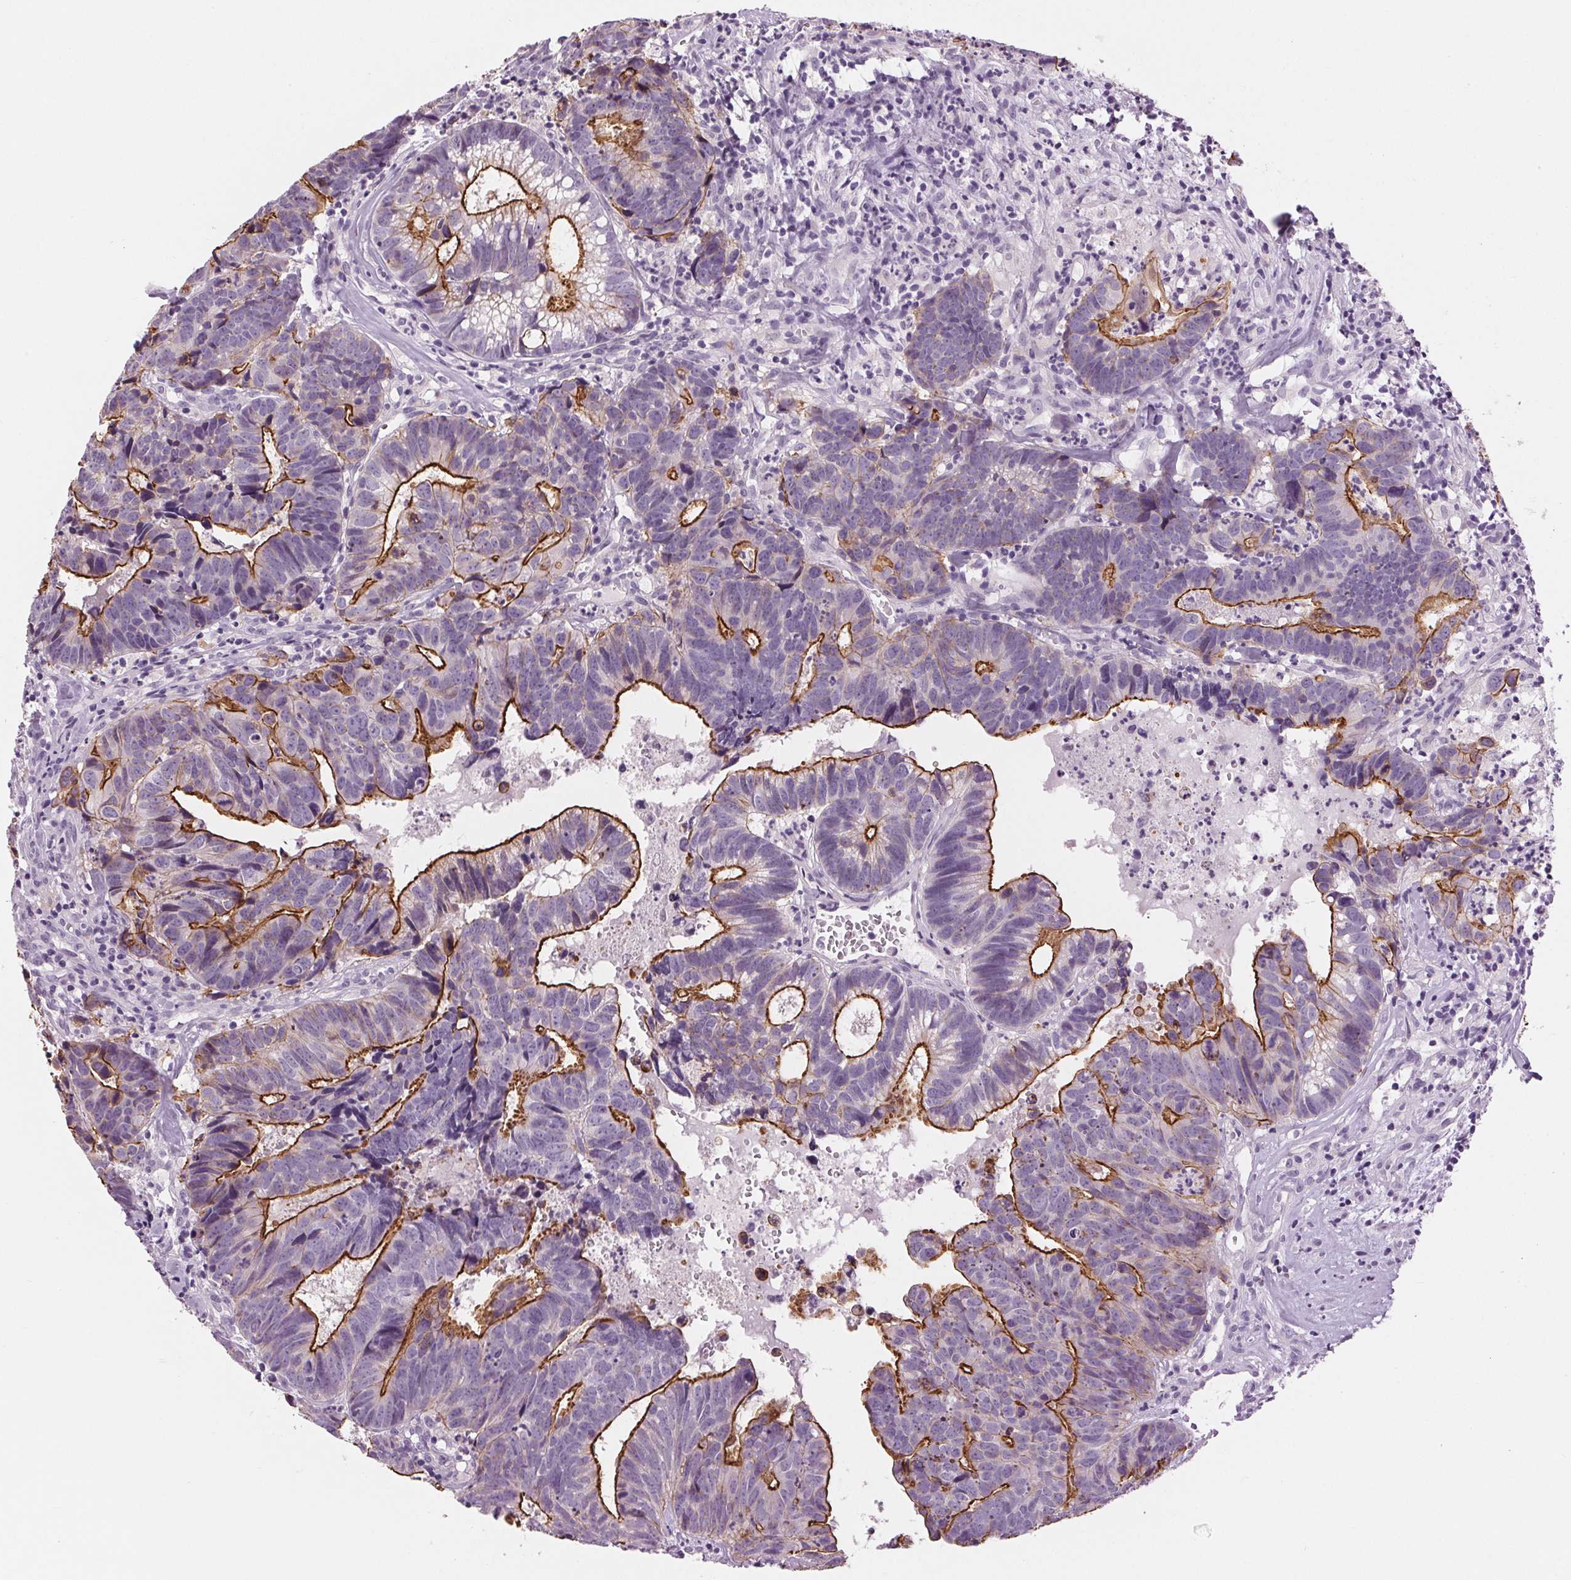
{"staining": {"intensity": "strong", "quantity": "25%-75%", "location": "cytoplasmic/membranous"}, "tissue": "head and neck cancer", "cell_type": "Tumor cells", "image_type": "cancer", "snomed": [{"axis": "morphology", "description": "Adenocarcinoma, NOS"}, {"axis": "topography", "description": "Head-Neck"}], "caption": "This image demonstrates head and neck cancer stained with IHC to label a protein in brown. The cytoplasmic/membranous of tumor cells show strong positivity for the protein. Nuclei are counter-stained blue.", "gene": "MISP", "patient": {"sex": "male", "age": 62}}